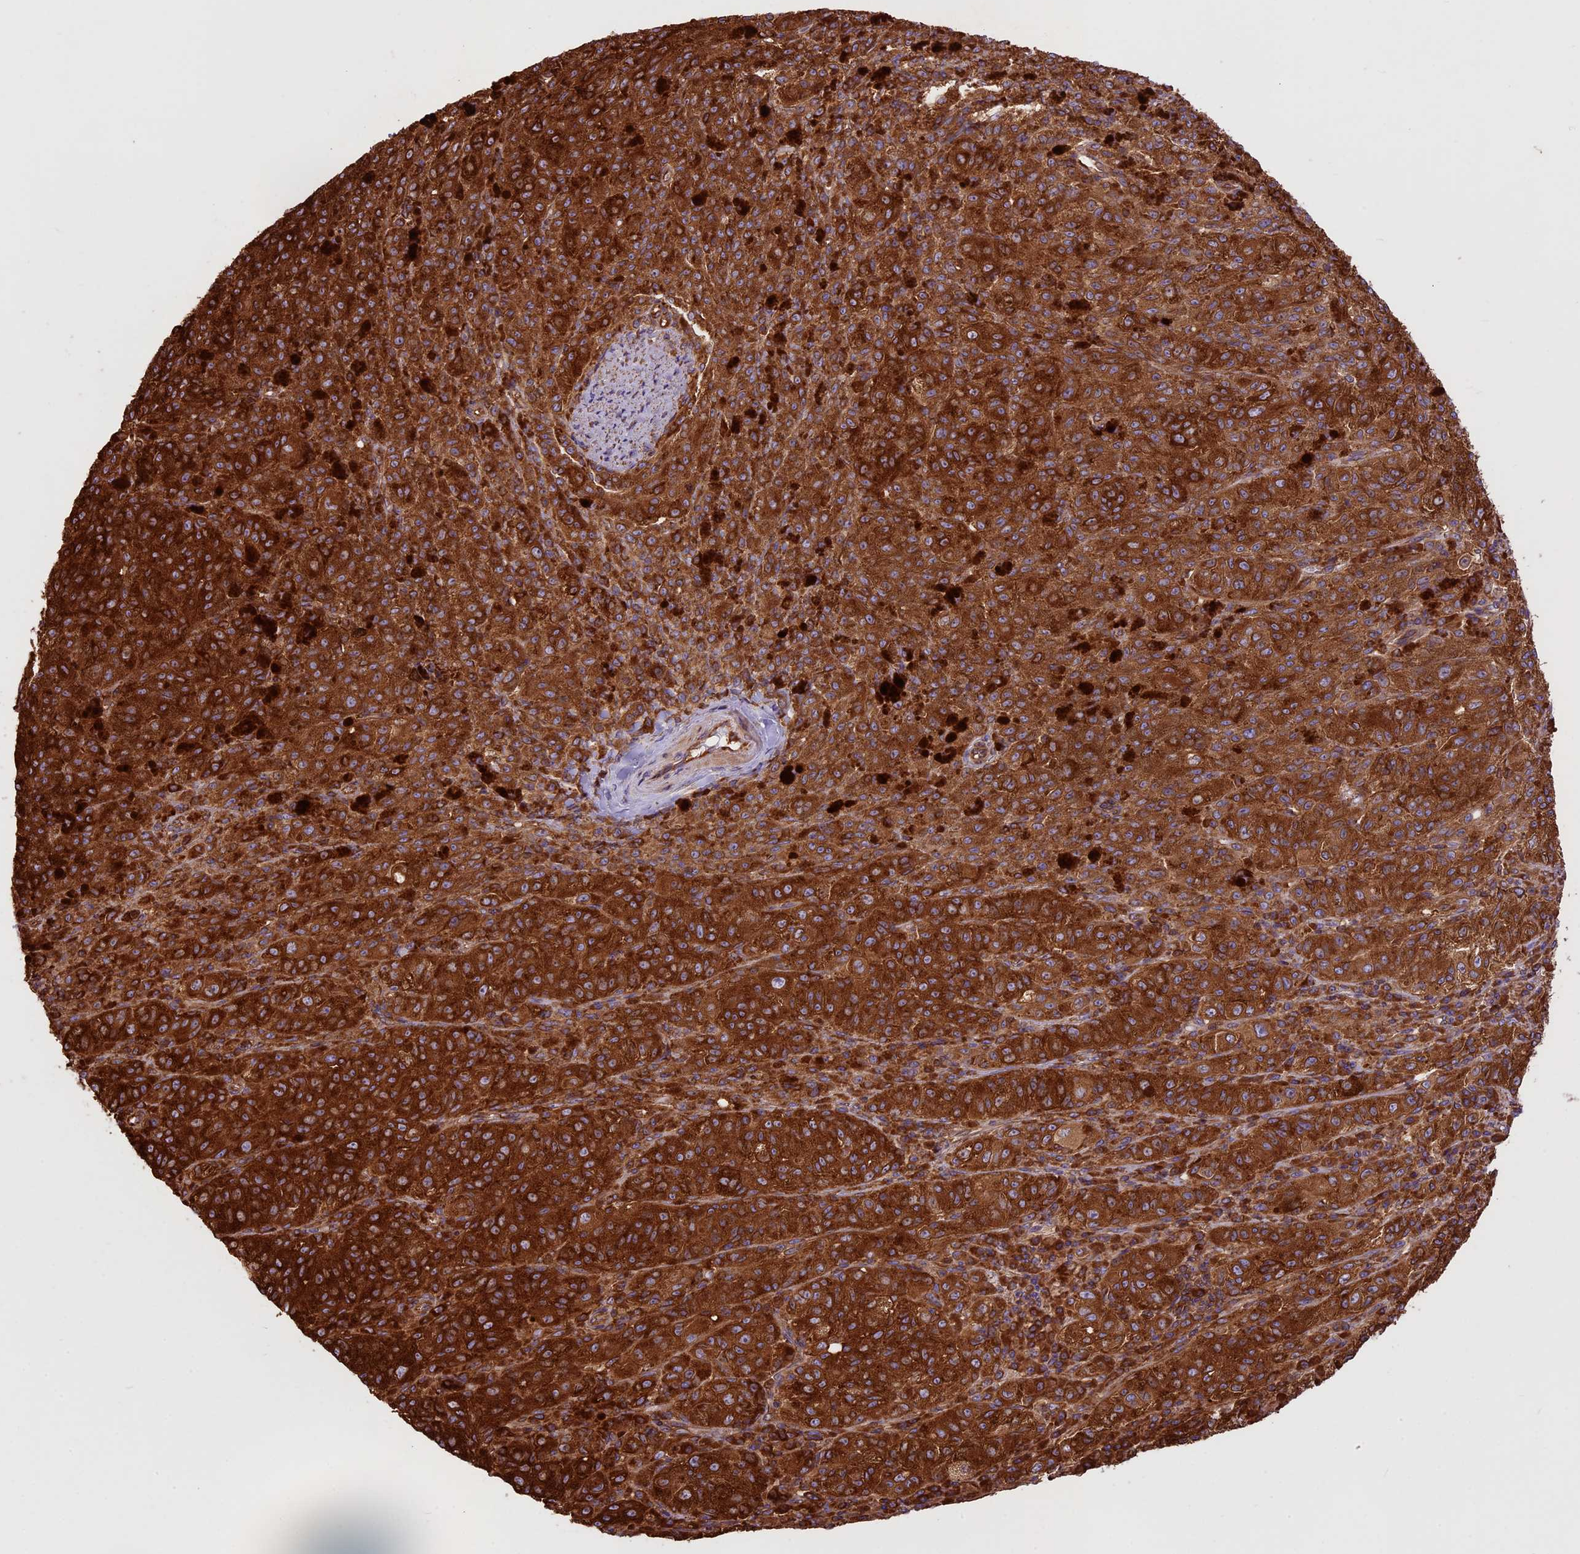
{"staining": {"intensity": "strong", "quantity": ">75%", "location": "cytoplasmic/membranous"}, "tissue": "melanoma", "cell_type": "Tumor cells", "image_type": "cancer", "snomed": [{"axis": "morphology", "description": "Malignant melanoma, NOS"}, {"axis": "topography", "description": "Skin"}], "caption": "The histopathology image demonstrates staining of melanoma, revealing strong cytoplasmic/membranous protein positivity (brown color) within tumor cells.", "gene": "KARS1", "patient": {"sex": "female", "age": 52}}